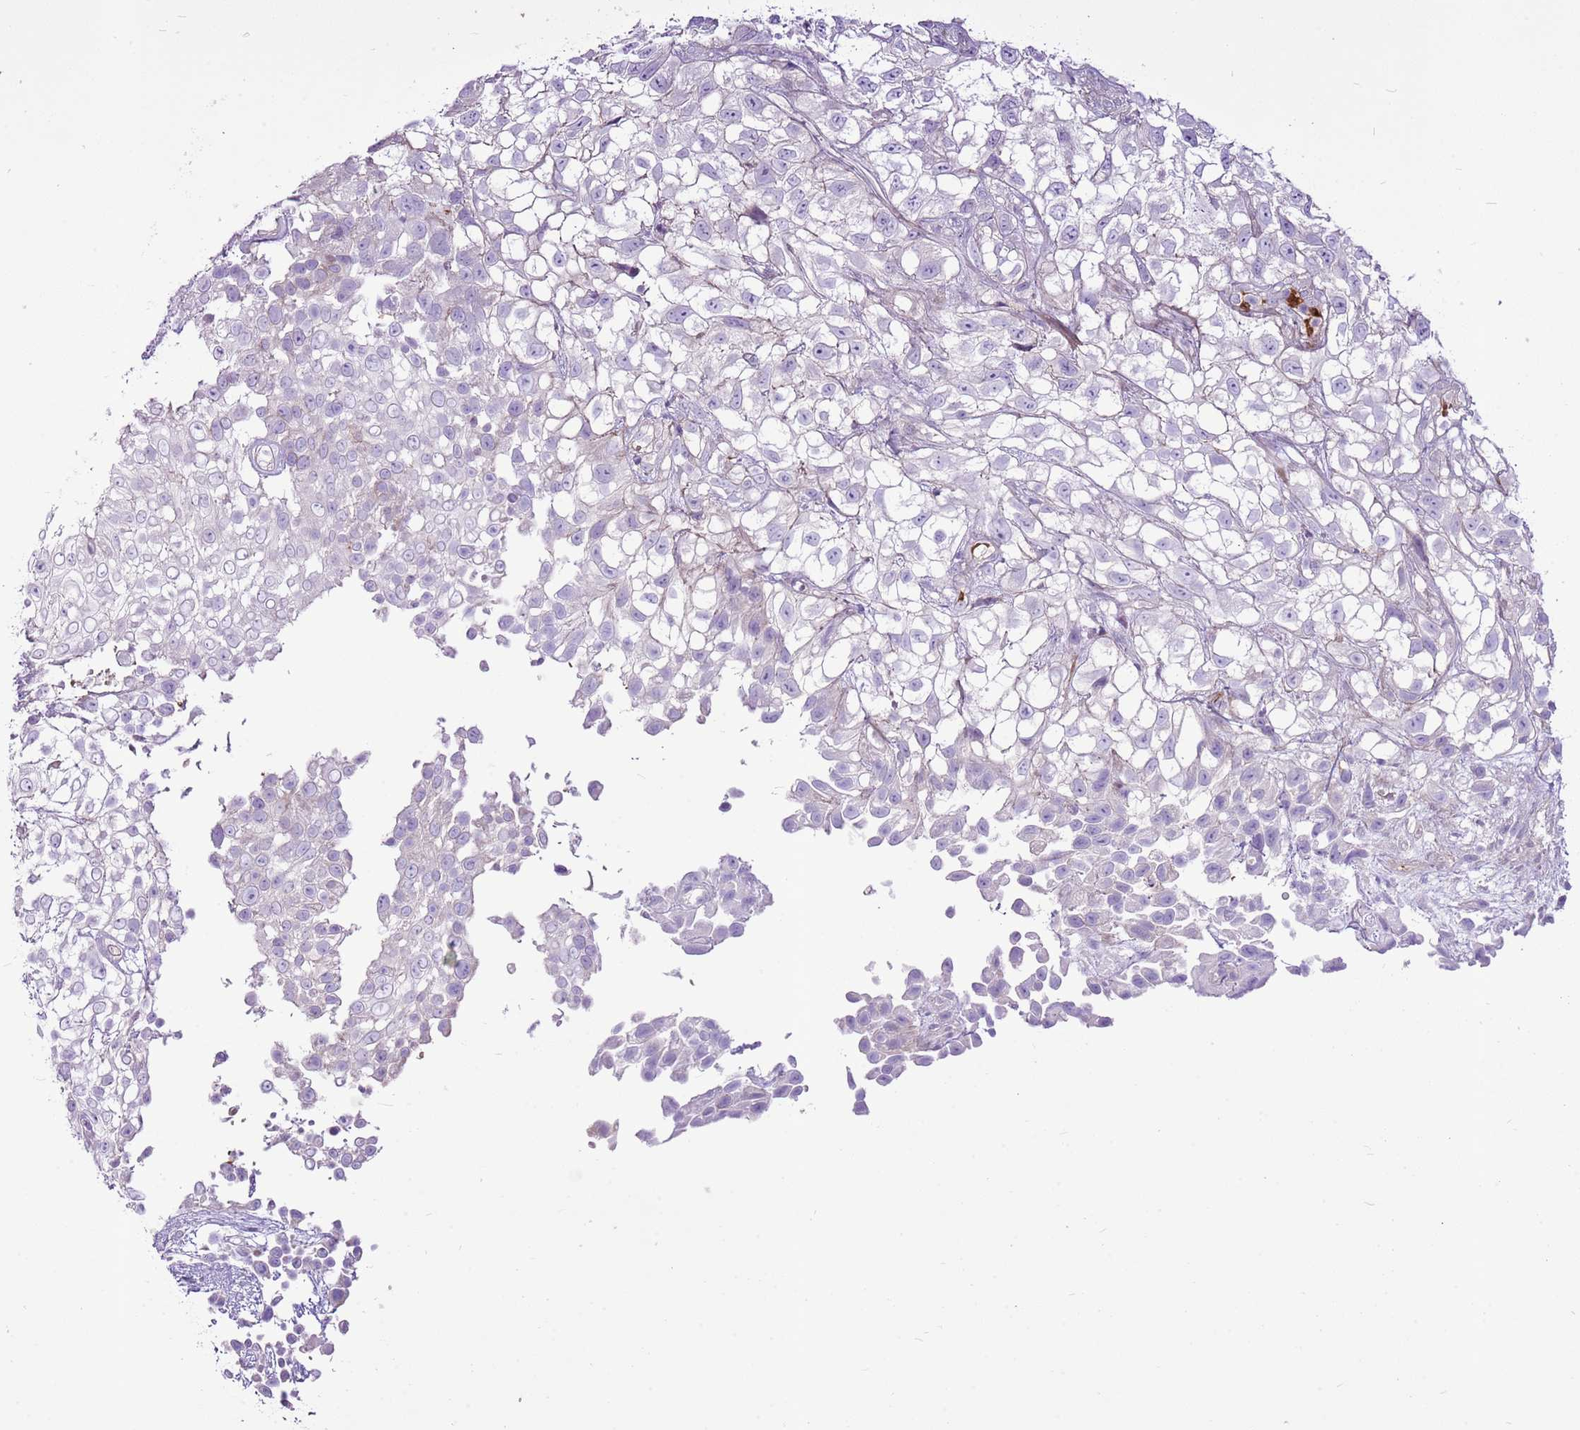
{"staining": {"intensity": "negative", "quantity": "none", "location": "none"}, "tissue": "urothelial cancer", "cell_type": "Tumor cells", "image_type": "cancer", "snomed": [{"axis": "morphology", "description": "Urothelial carcinoma, High grade"}, {"axis": "topography", "description": "Urinary bladder"}], "caption": "IHC micrograph of neoplastic tissue: human urothelial carcinoma (high-grade) stained with DAB demonstrates no significant protein positivity in tumor cells.", "gene": "CHAC2", "patient": {"sex": "male", "age": 56}}